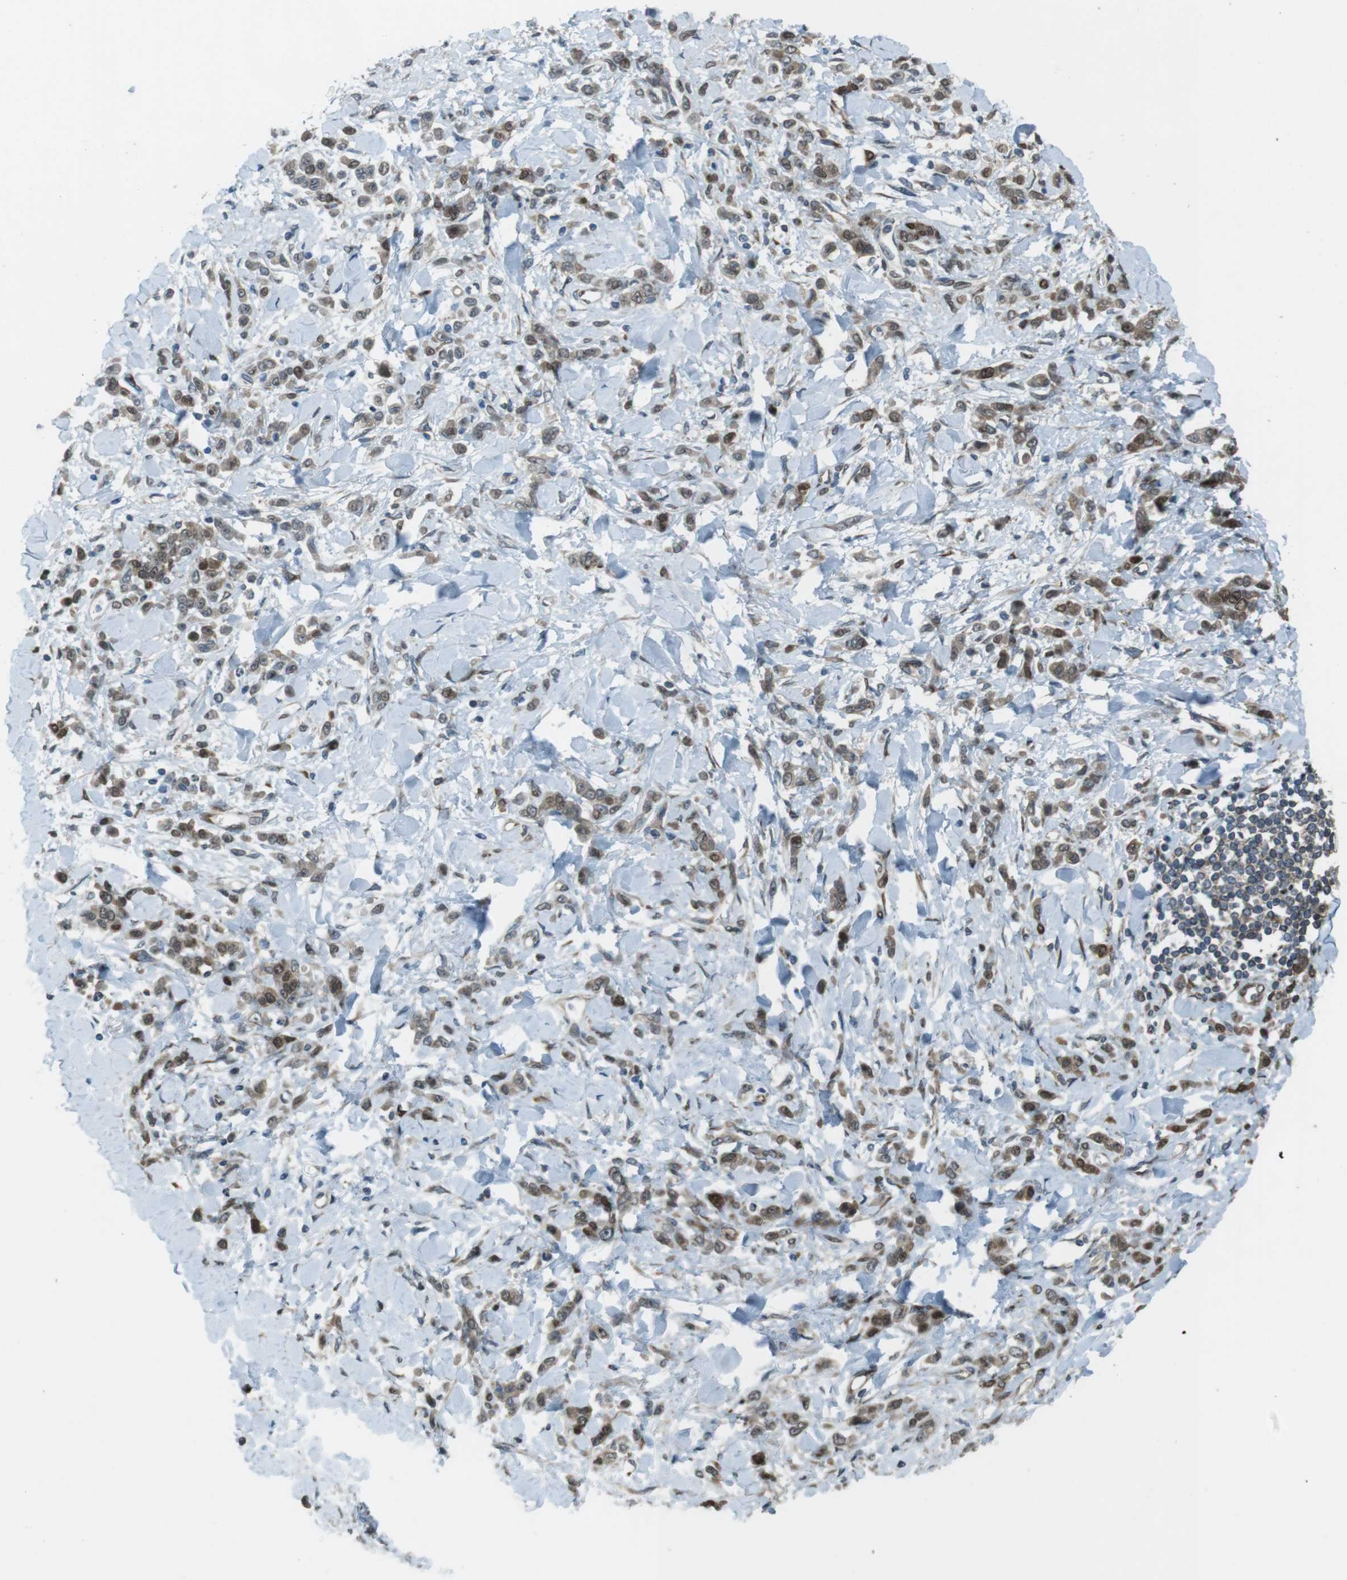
{"staining": {"intensity": "moderate", "quantity": ">75%", "location": "cytoplasmic/membranous,nuclear"}, "tissue": "stomach cancer", "cell_type": "Tumor cells", "image_type": "cancer", "snomed": [{"axis": "morphology", "description": "Normal tissue, NOS"}, {"axis": "morphology", "description": "Adenocarcinoma, NOS"}, {"axis": "topography", "description": "Stomach"}], "caption": "The histopathology image shows a brown stain indicating the presence of a protein in the cytoplasmic/membranous and nuclear of tumor cells in adenocarcinoma (stomach).", "gene": "ZNF330", "patient": {"sex": "male", "age": 82}}